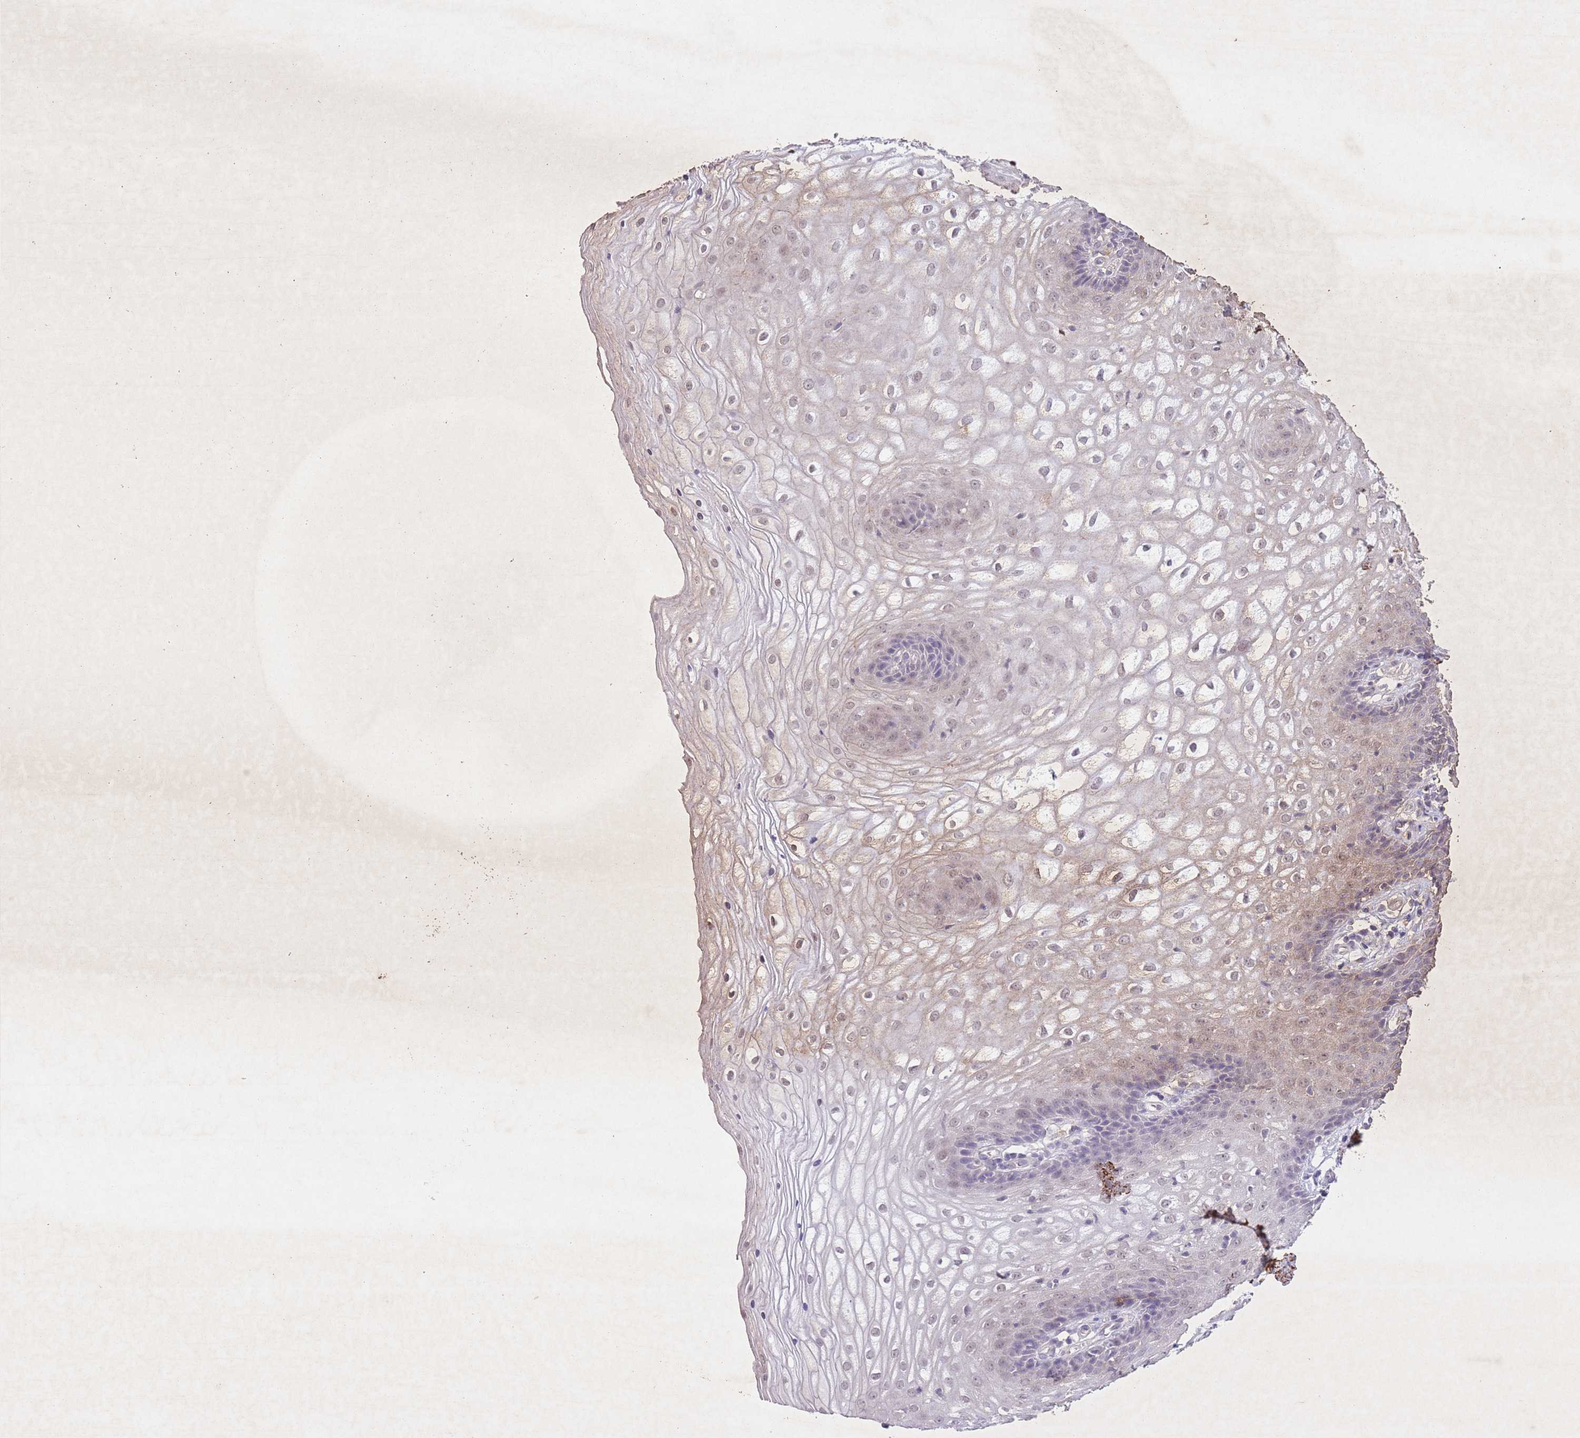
{"staining": {"intensity": "weak", "quantity": "25%-75%", "location": "nuclear"}, "tissue": "vagina", "cell_type": "Squamous epithelial cells", "image_type": "normal", "snomed": [{"axis": "morphology", "description": "Normal tissue, NOS"}, {"axis": "topography", "description": "Vagina"}], "caption": "An immunohistochemistry image of normal tissue is shown. Protein staining in brown labels weak nuclear positivity in vagina within squamous epithelial cells.", "gene": "CCNI", "patient": {"sex": "female", "age": 34}}